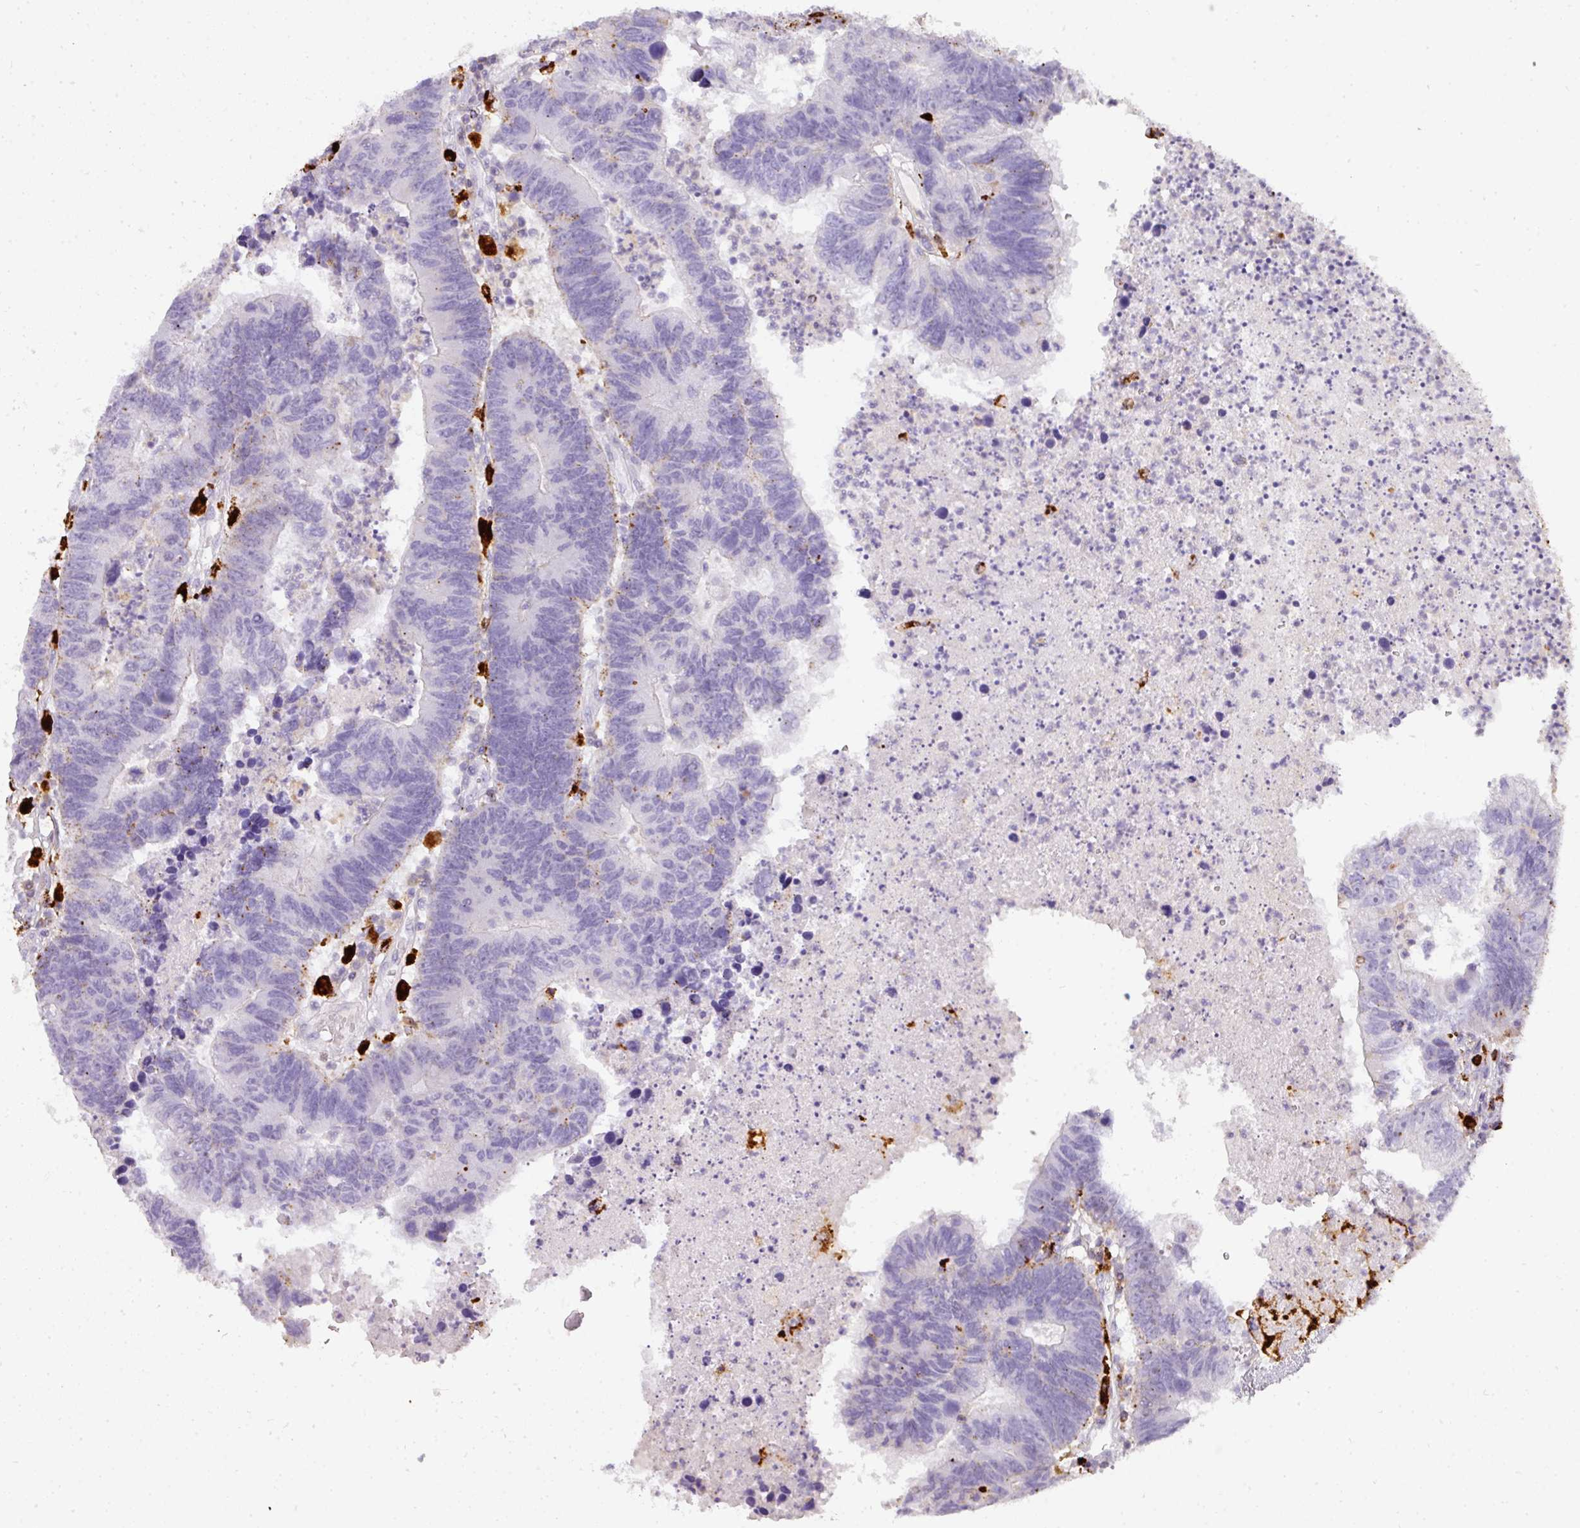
{"staining": {"intensity": "negative", "quantity": "none", "location": "none"}, "tissue": "colorectal cancer", "cell_type": "Tumor cells", "image_type": "cancer", "snomed": [{"axis": "morphology", "description": "Adenocarcinoma, NOS"}, {"axis": "topography", "description": "Colon"}], "caption": "IHC micrograph of neoplastic tissue: human colorectal cancer (adenocarcinoma) stained with DAB reveals no significant protein positivity in tumor cells.", "gene": "MMACHC", "patient": {"sex": "female", "age": 48}}